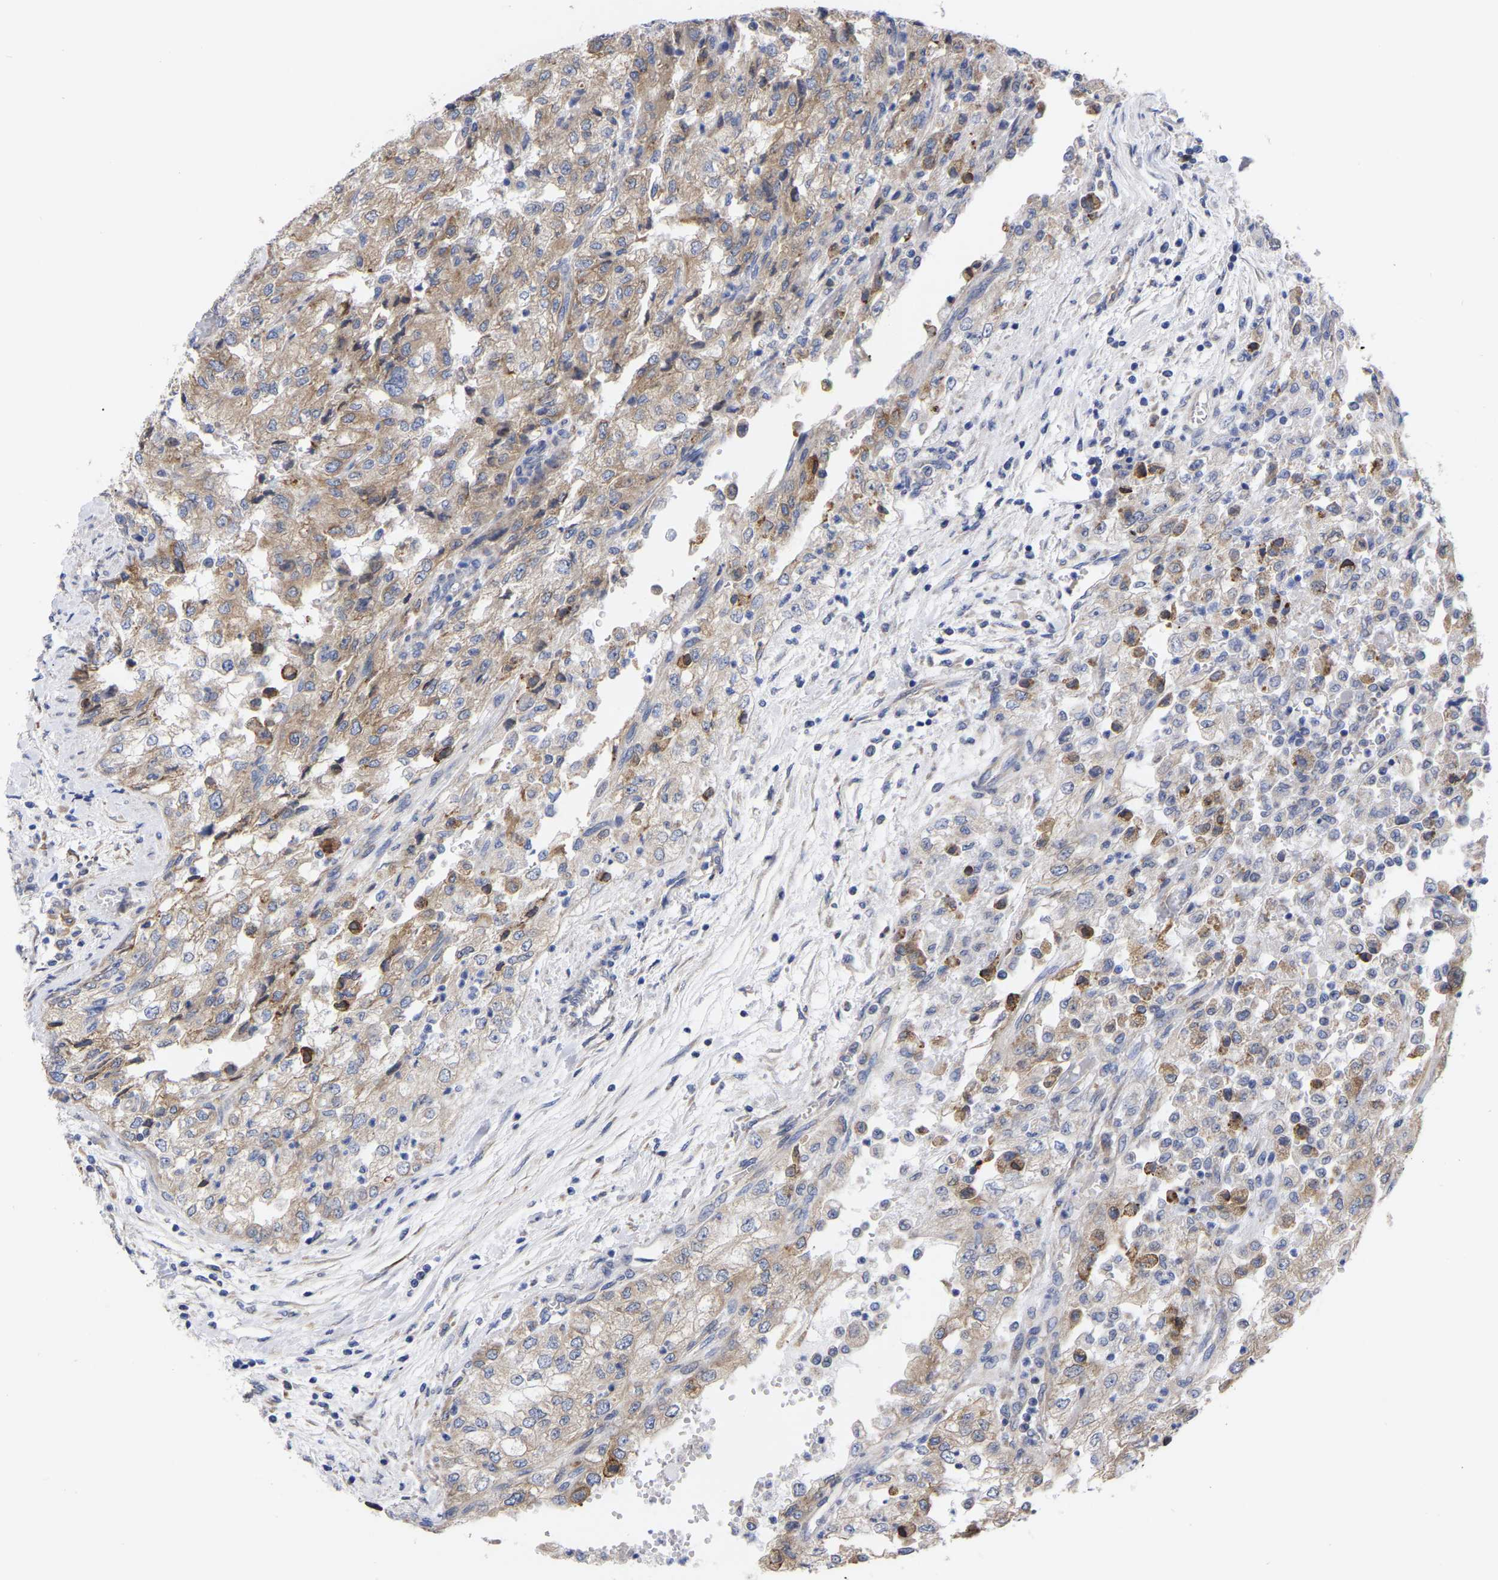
{"staining": {"intensity": "moderate", "quantity": ">75%", "location": "cytoplasmic/membranous"}, "tissue": "renal cancer", "cell_type": "Tumor cells", "image_type": "cancer", "snomed": [{"axis": "morphology", "description": "Adenocarcinoma, NOS"}, {"axis": "topography", "description": "Kidney"}], "caption": "IHC of renal cancer displays medium levels of moderate cytoplasmic/membranous positivity in about >75% of tumor cells.", "gene": "CFAP298", "patient": {"sex": "female", "age": 54}}